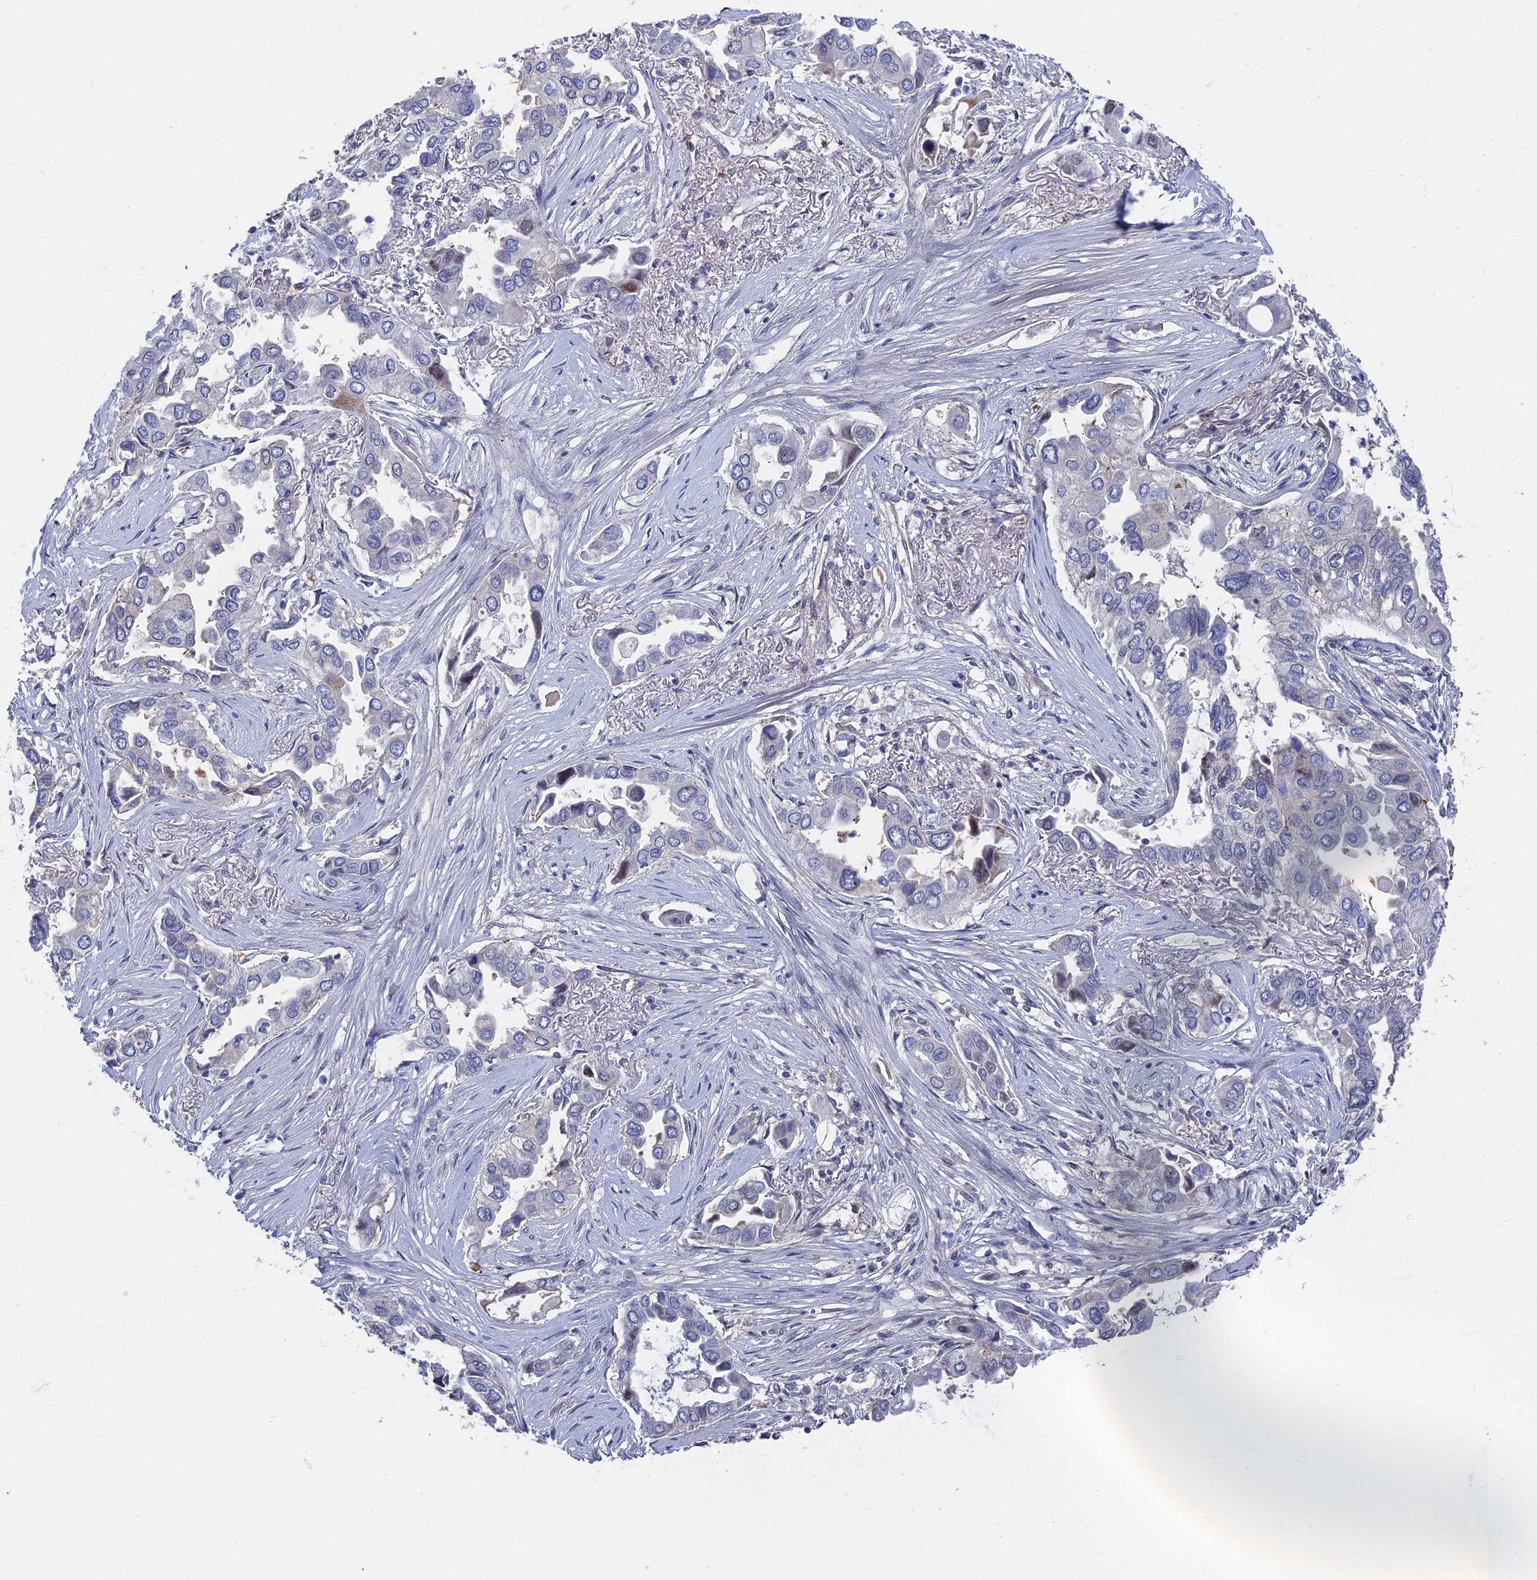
{"staining": {"intensity": "negative", "quantity": "none", "location": "none"}, "tissue": "lung cancer", "cell_type": "Tumor cells", "image_type": "cancer", "snomed": [{"axis": "morphology", "description": "Adenocarcinoma, NOS"}, {"axis": "topography", "description": "Lung"}], "caption": "Lung adenocarcinoma was stained to show a protein in brown. There is no significant staining in tumor cells. (DAB (3,3'-diaminobenzidine) IHC with hematoxylin counter stain).", "gene": "UNC5D", "patient": {"sex": "female", "age": 76}}